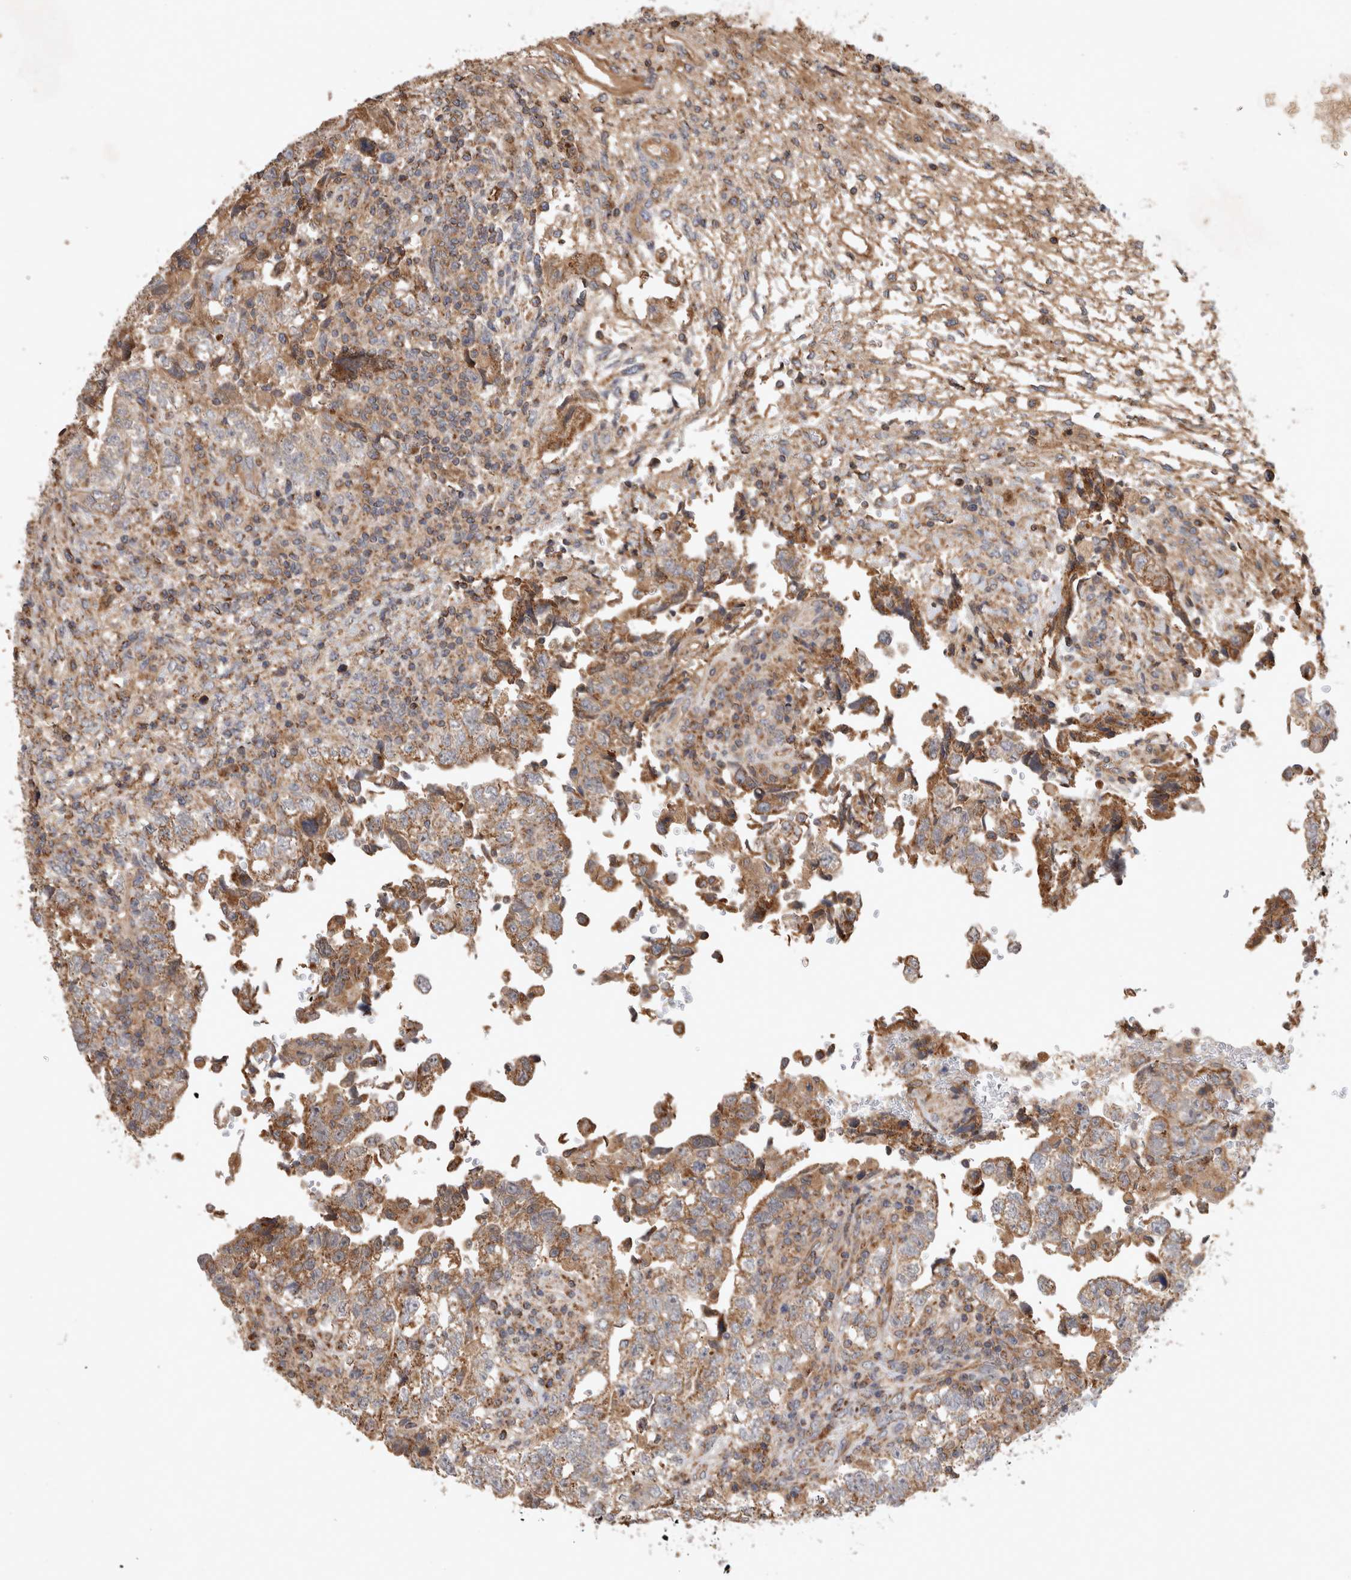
{"staining": {"intensity": "weak", "quantity": "25%-75%", "location": "cytoplasmic/membranous"}, "tissue": "testis cancer", "cell_type": "Tumor cells", "image_type": "cancer", "snomed": [{"axis": "morphology", "description": "Normal tissue, NOS"}, {"axis": "morphology", "description": "Carcinoma, Embryonal, NOS"}, {"axis": "topography", "description": "Testis"}], "caption": "Testis cancer stained with DAB immunohistochemistry (IHC) reveals low levels of weak cytoplasmic/membranous positivity in approximately 25%-75% of tumor cells.", "gene": "SERAC1", "patient": {"sex": "male", "age": 36}}